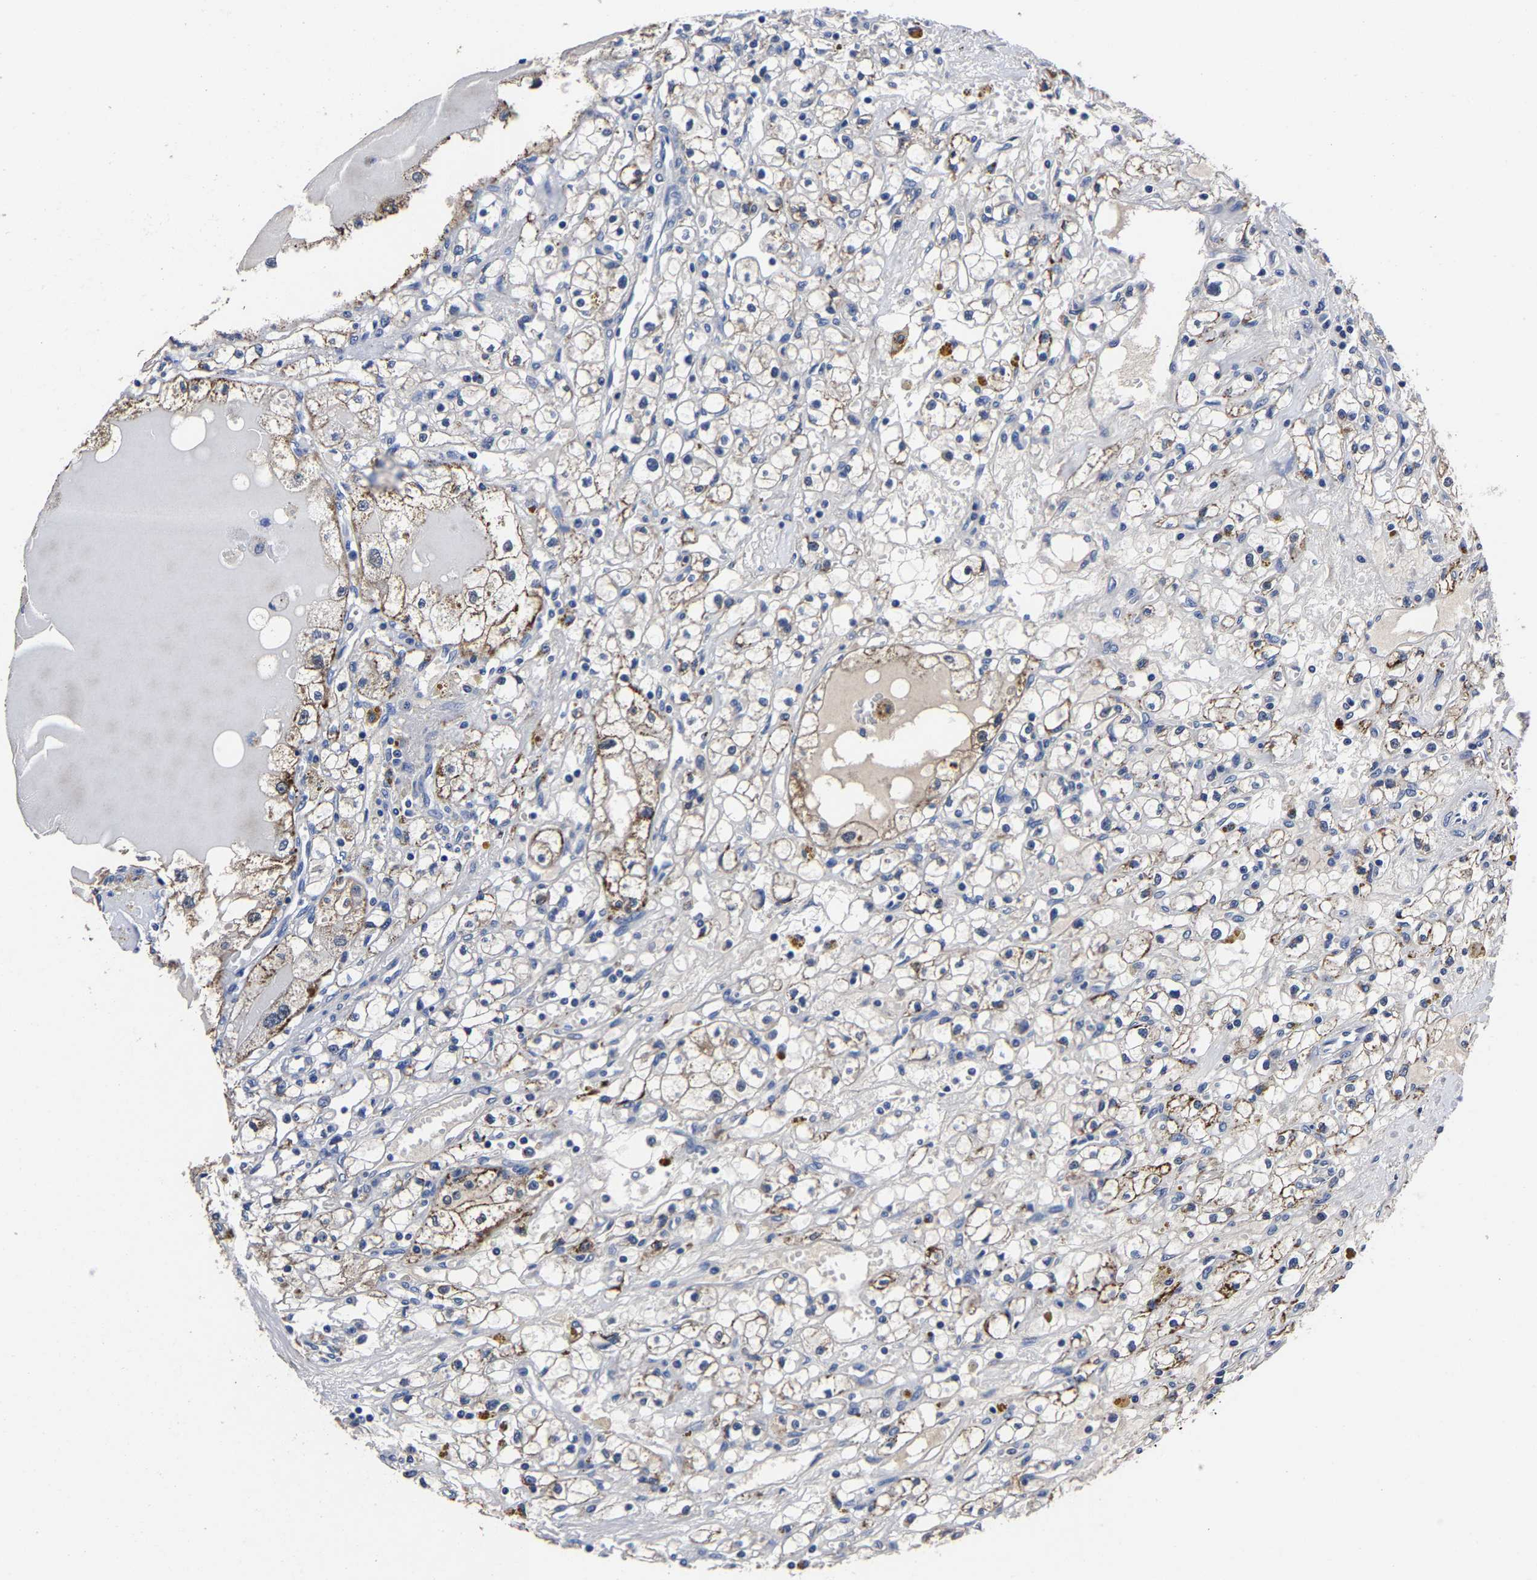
{"staining": {"intensity": "moderate", "quantity": "<25%", "location": "cytoplasmic/membranous"}, "tissue": "renal cancer", "cell_type": "Tumor cells", "image_type": "cancer", "snomed": [{"axis": "morphology", "description": "Adenocarcinoma, NOS"}, {"axis": "topography", "description": "Kidney"}], "caption": "Tumor cells display low levels of moderate cytoplasmic/membranous staining in about <25% of cells in renal cancer (adenocarcinoma).", "gene": "PSPH", "patient": {"sex": "male", "age": 56}}